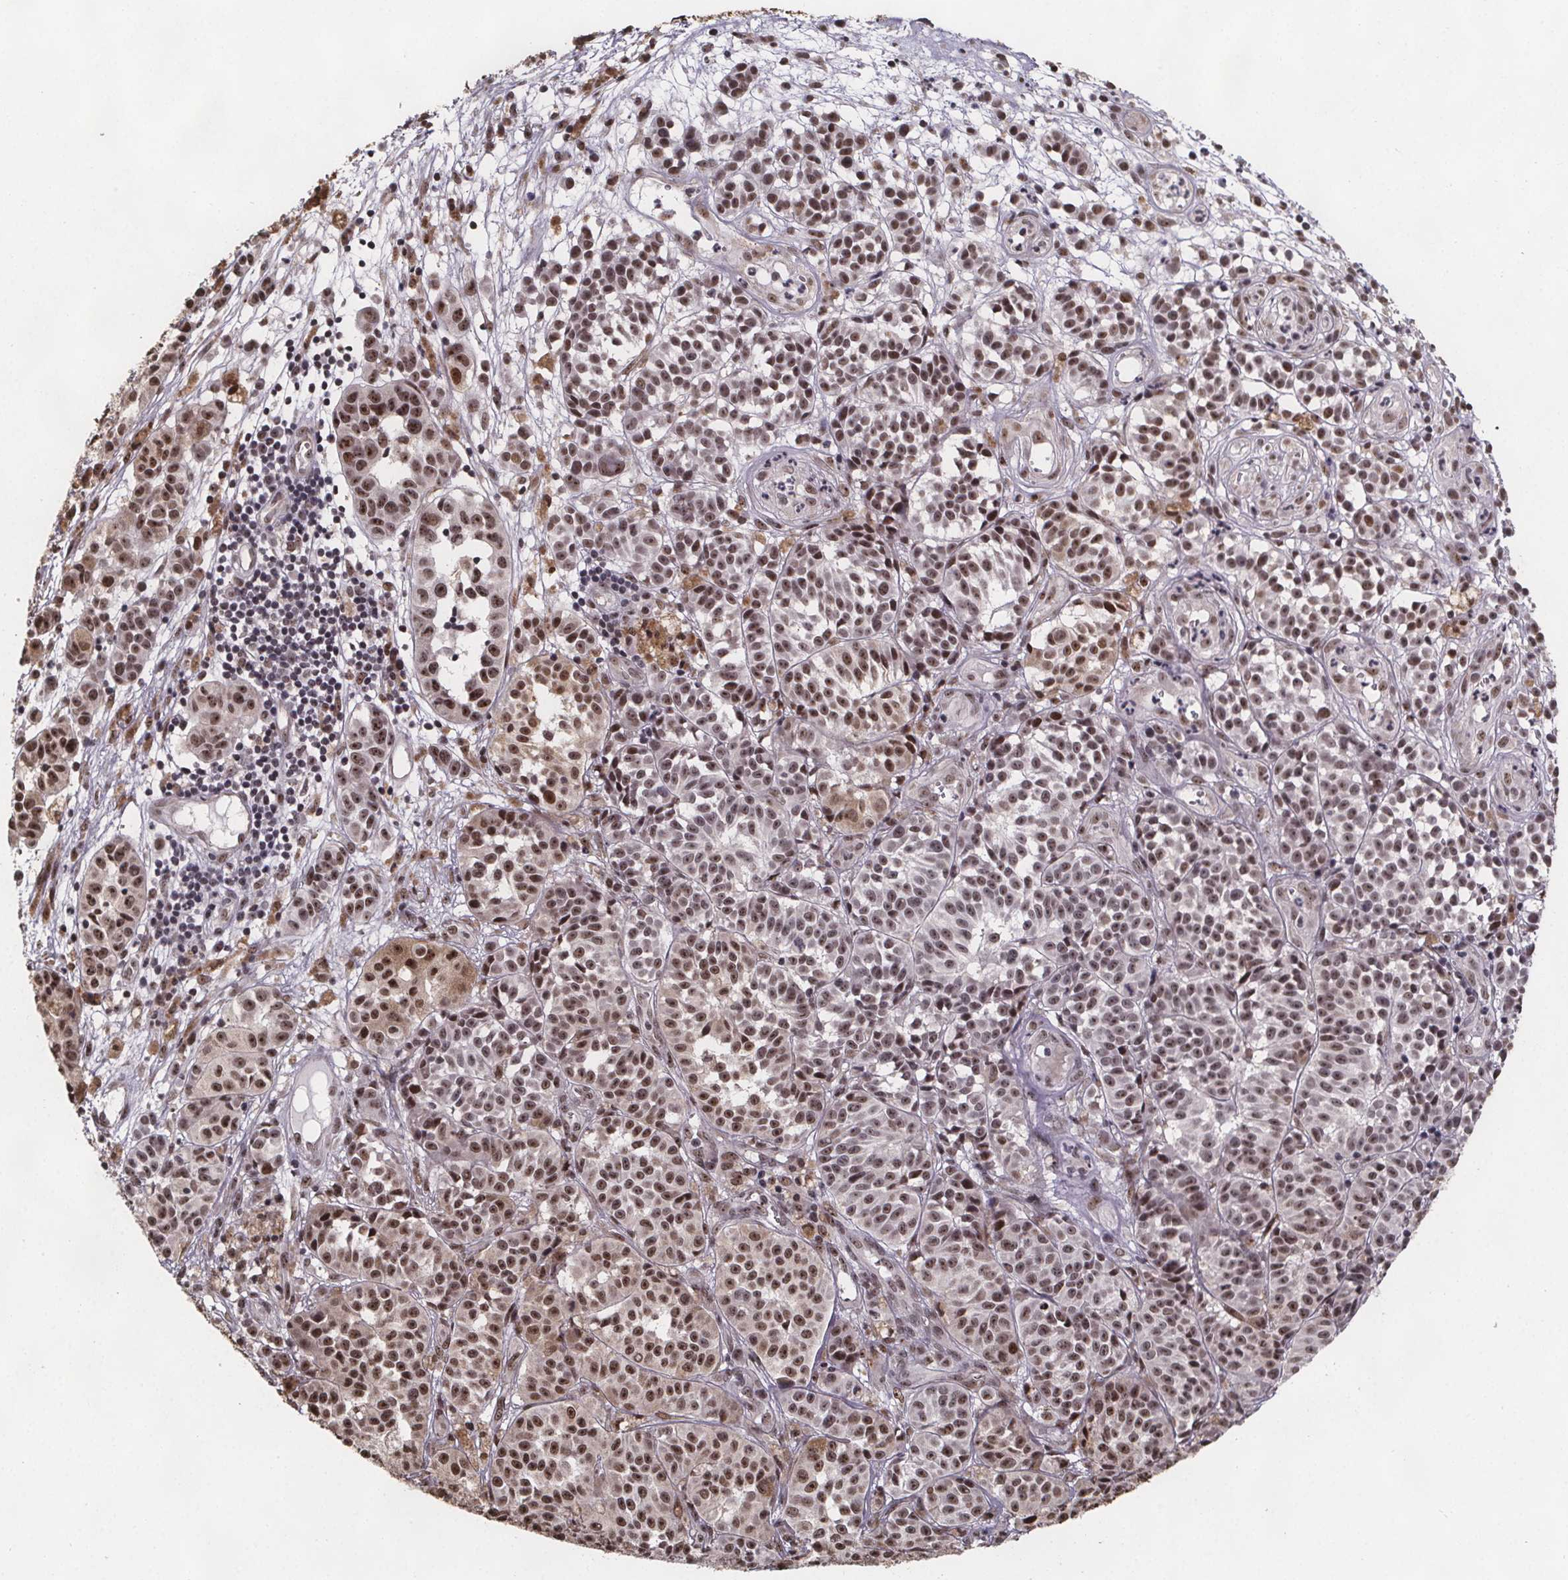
{"staining": {"intensity": "moderate", "quantity": ">75%", "location": "nuclear"}, "tissue": "melanoma", "cell_type": "Tumor cells", "image_type": "cancer", "snomed": [{"axis": "morphology", "description": "Malignant melanoma, NOS"}, {"axis": "topography", "description": "Skin"}], "caption": "Human melanoma stained for a protein (brown) exhibits moderate nuclear positive staining in approximately >75% of tumor cells.", "gene": "U2SURP", "patient": {"sex": "female", "age": 58}}